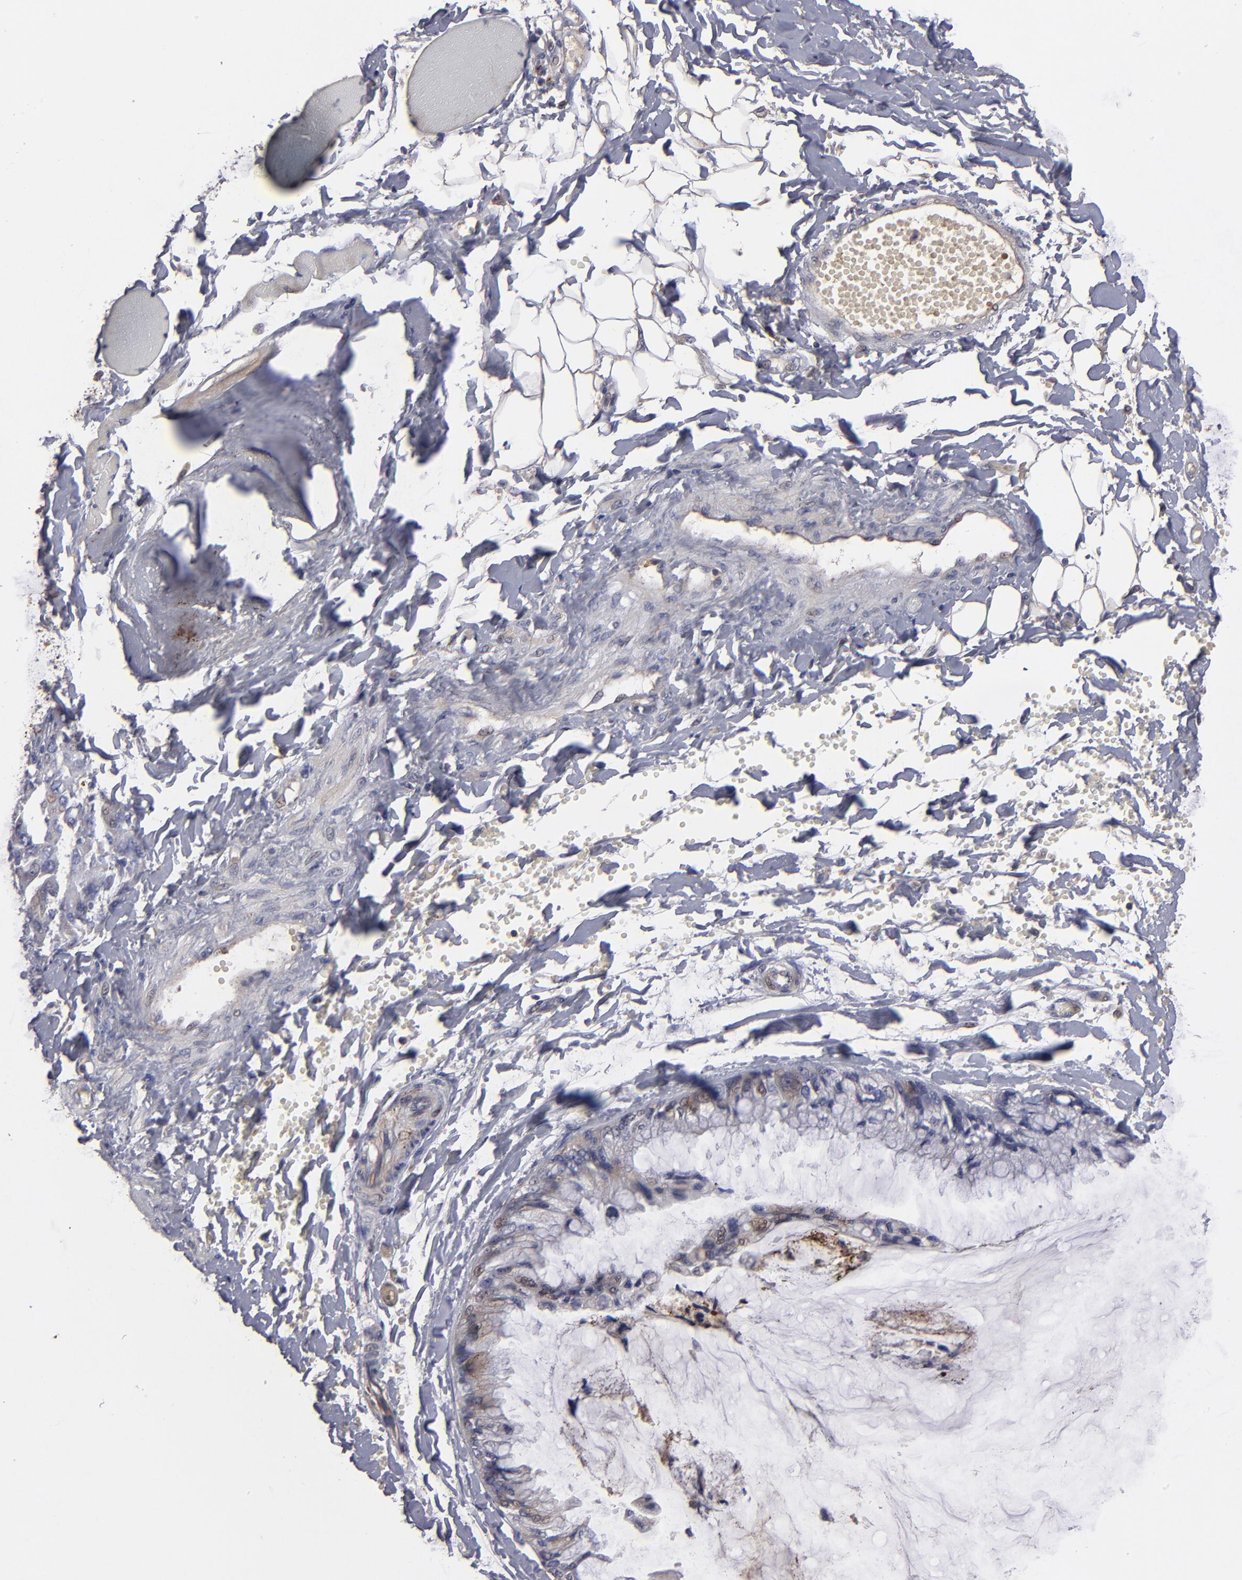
{"staining": {"intensity": "weak", "quantity": "<25%", "location": "cytoplasmic/membranous"}, "tissue": "ovarian cancer", "cell_type": "Tumor cells", "image_type": "cancer", "snomed": [{"axis": "morphology", "description": "Cystadenocarcinoma, mucinous, NOS"}, {"axis": "topography", "description": "Ovary"}], "caption": "Immunohistochemical staining of ovarian cancer (mucinous cystadenocarcinoma) displays no significant staining in tumor cells. (DAB immunohistochemistry, high magnification).", "gene": "GPM6B", "patient": {"sex": "female", "age": 39}}